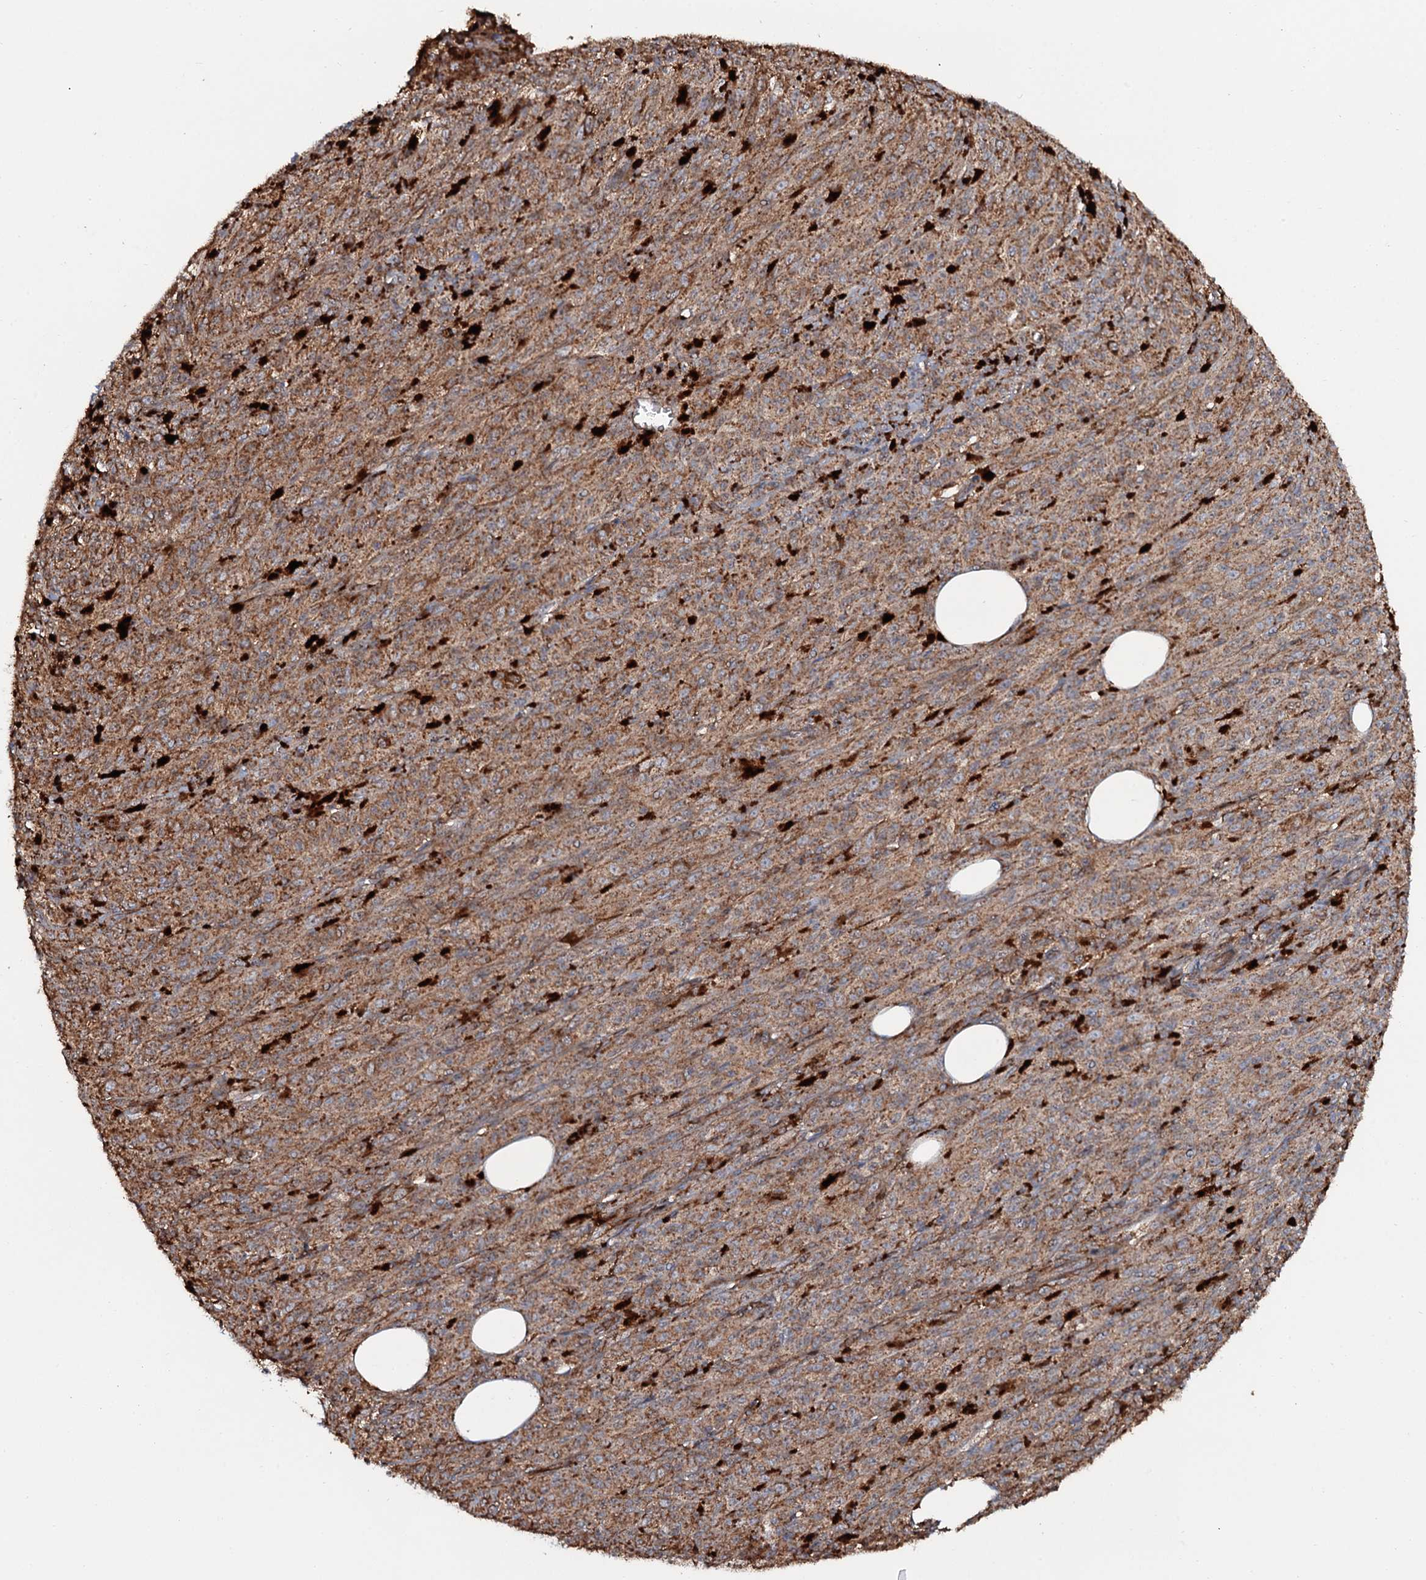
{"staining": {"intensity": "moderate", "quantity": ">75%", "location": "cytoplasmic/membranous"}, "tissue": "melanoma", "cell_type": "Tumor cells", "image_type": "cancer", "snomed": [{"axis": "morphology", "description": "Malignant melanoma, NOS"}, {"axis": "topography", "description": "Skin"}], "caption": "Human malignant melanoma stained for a protein (brown) displays moderate cytoplasmic/membranous positive staining in about >75% of tumor cells.", "gene": "VWA8", "patient": {"sex": "female", "age": 52}}